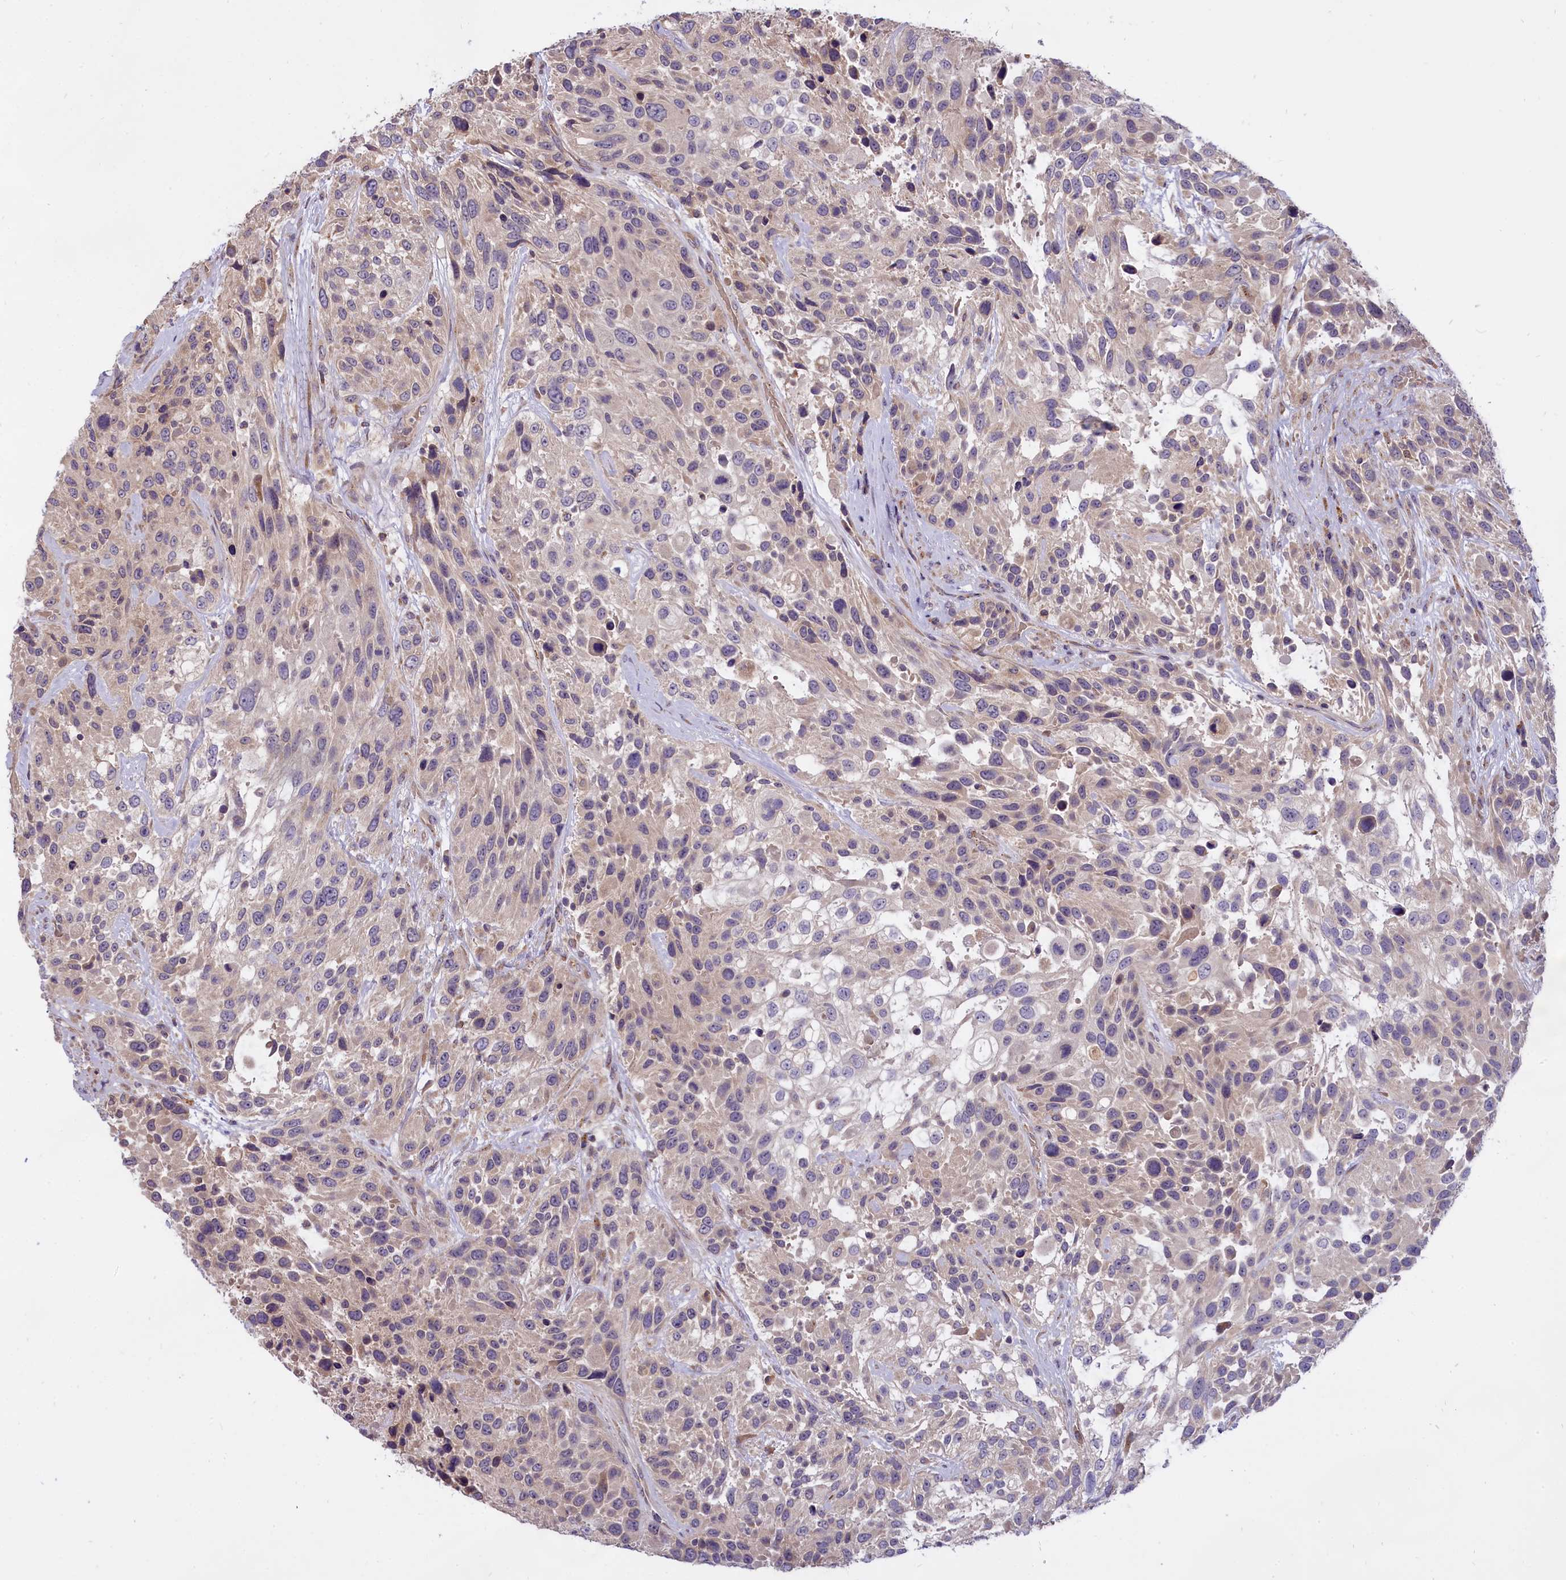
{"staining": {"intensity": "negative", "quantity": "none", "location": "none"}, "tissue": "urothelial cancer", "cell_type": "Tumor cells", "image_type": "cancer", "snomed": [{"axis": "morphology", "description": "Urothelial carcinoma, High grade"}, {"axis": "topography", "description": "Urinary bladder"}], "caption": "Photomicrograph shows no significant protein positivity in tumor cells of urothelial carcinoma (high-grade).", "gene": "MEMO1", "patient": {"sex": "female", "age": 70}}